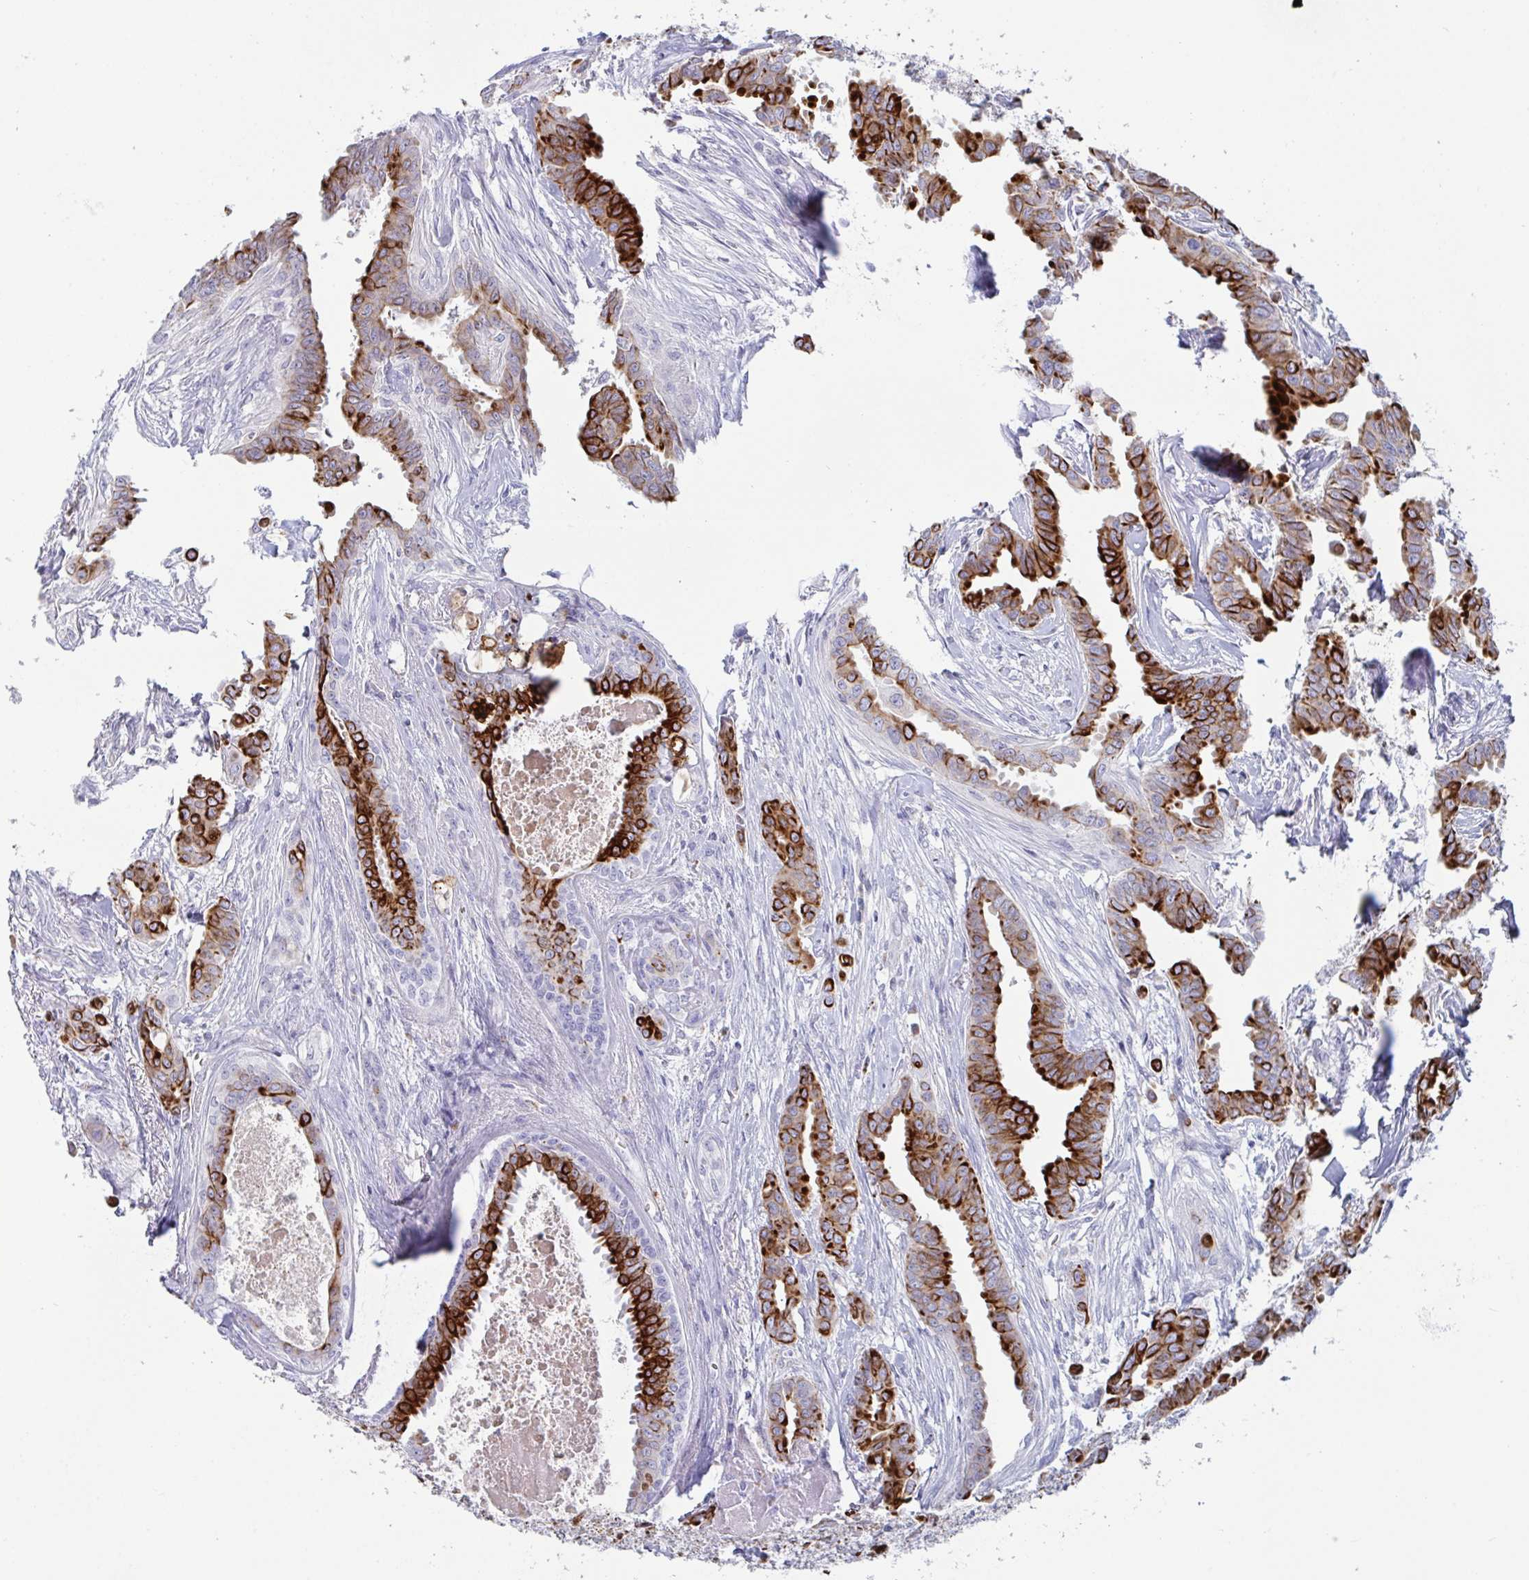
{"staining": {"intensity": "strong", "quantity": "25%-75%", "location": "cytoplasmic/membranous"}, "tissue": "breast cancer", "cell_type": "Tumor cells", "image_type": "cancer", "snomed": [{"axis": "morphology", "description": "Duct carcinoma"}, {"axis": "topography", "description": "Breast"}], "caption": "A high amount of strong cytoplasmic/membranous staining is seen in about 25%-75% of tumor cells in breast cancer tissue.", "gene": "TAS2R38", "patient": {"sex": "female", "age": 45}}